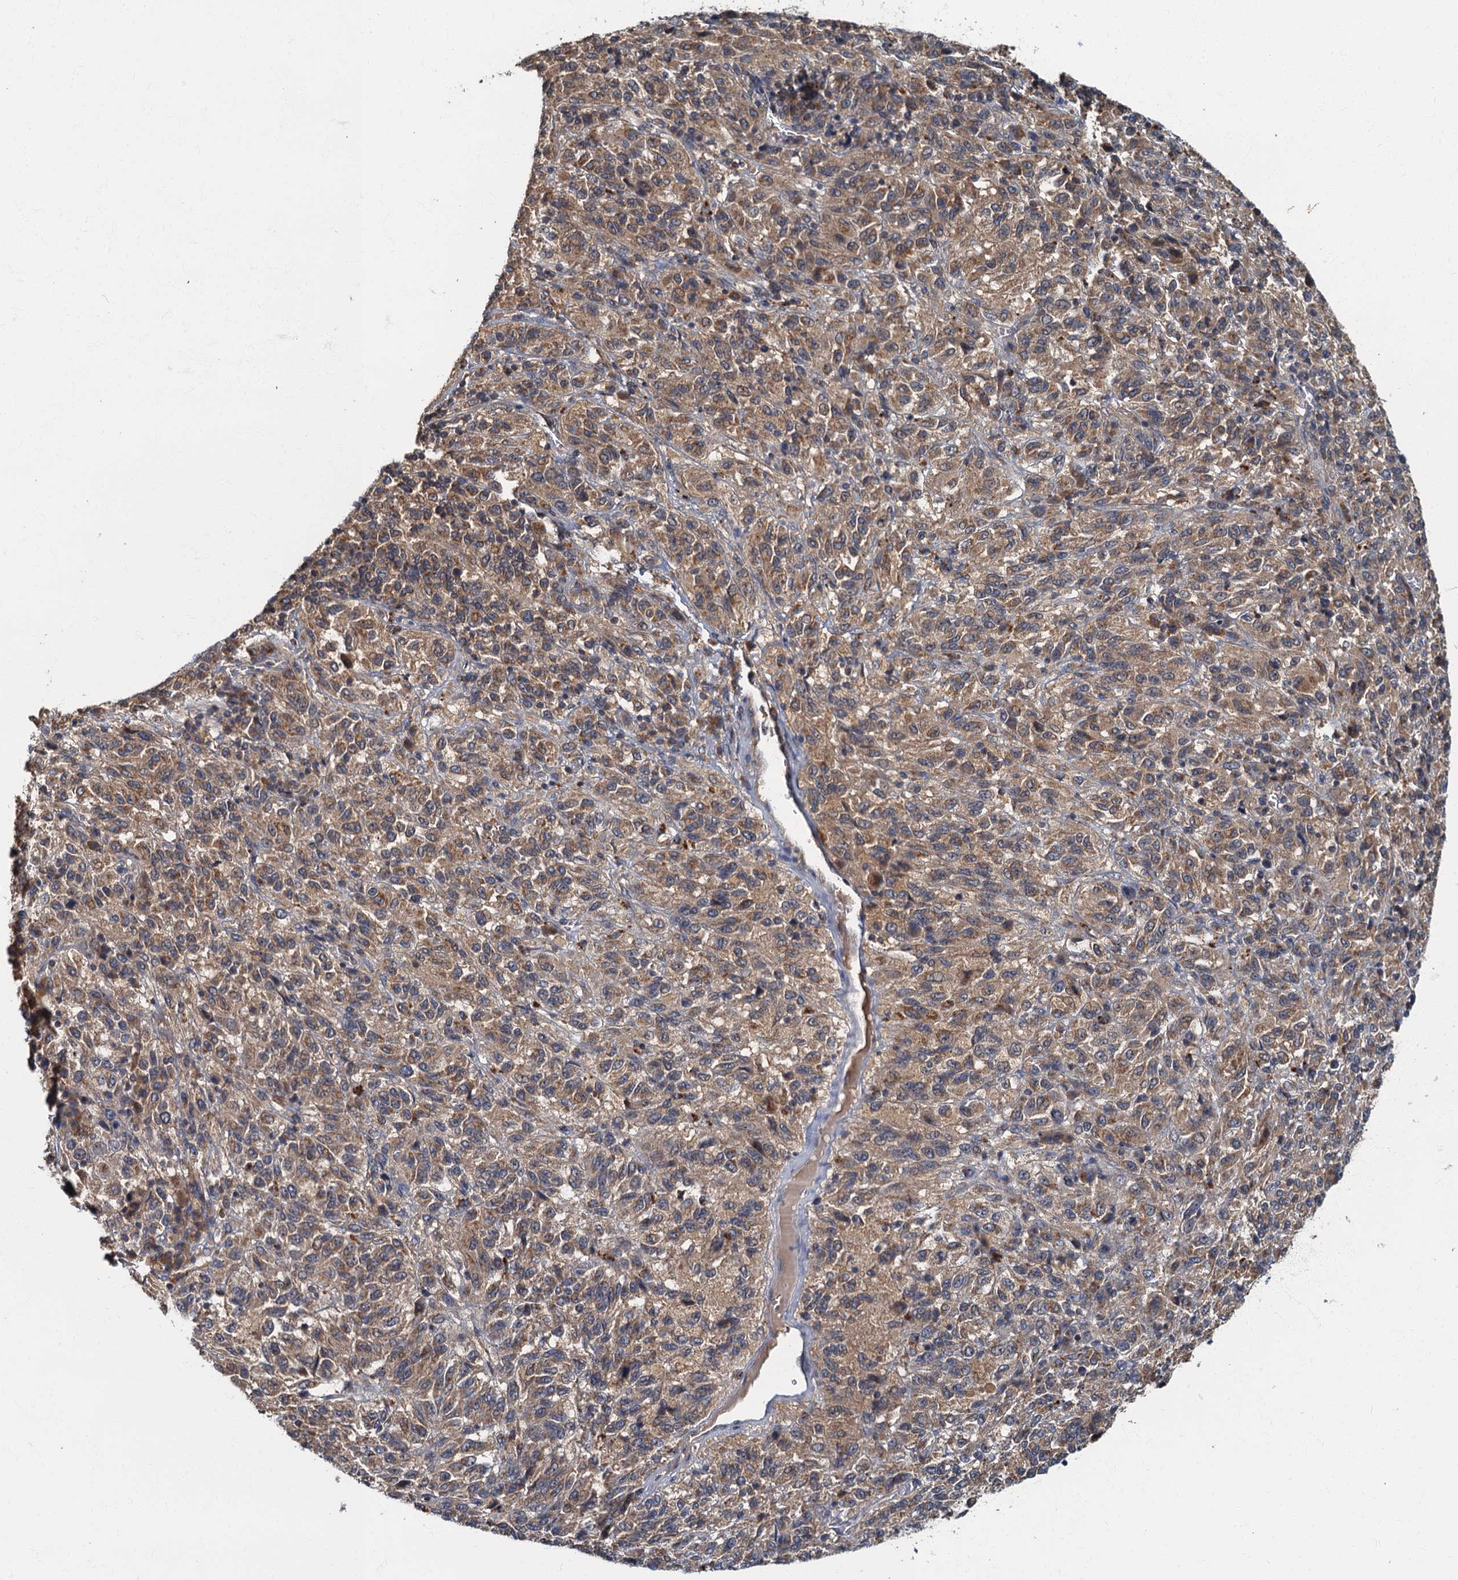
{"staining": {"intensity": "moderate", "quantity": ">75%", "location": "cytoplasmic/membranous"}, "tissue": "melanoma", "cell_type": "Tumor cells", "image_type": "cancer", "snomed": [{"axis": "morphology", "description": "Malignant melanoma, Metastatic site"}, {"axis": "topography", "description": "Lung"}], "caption": "Tumor cells display moderate cytoplasmic/membranous staining in about >75% of cells in melanoma.", "gene": "WDCP", "patient": {"sex": "male", "age": 64}}